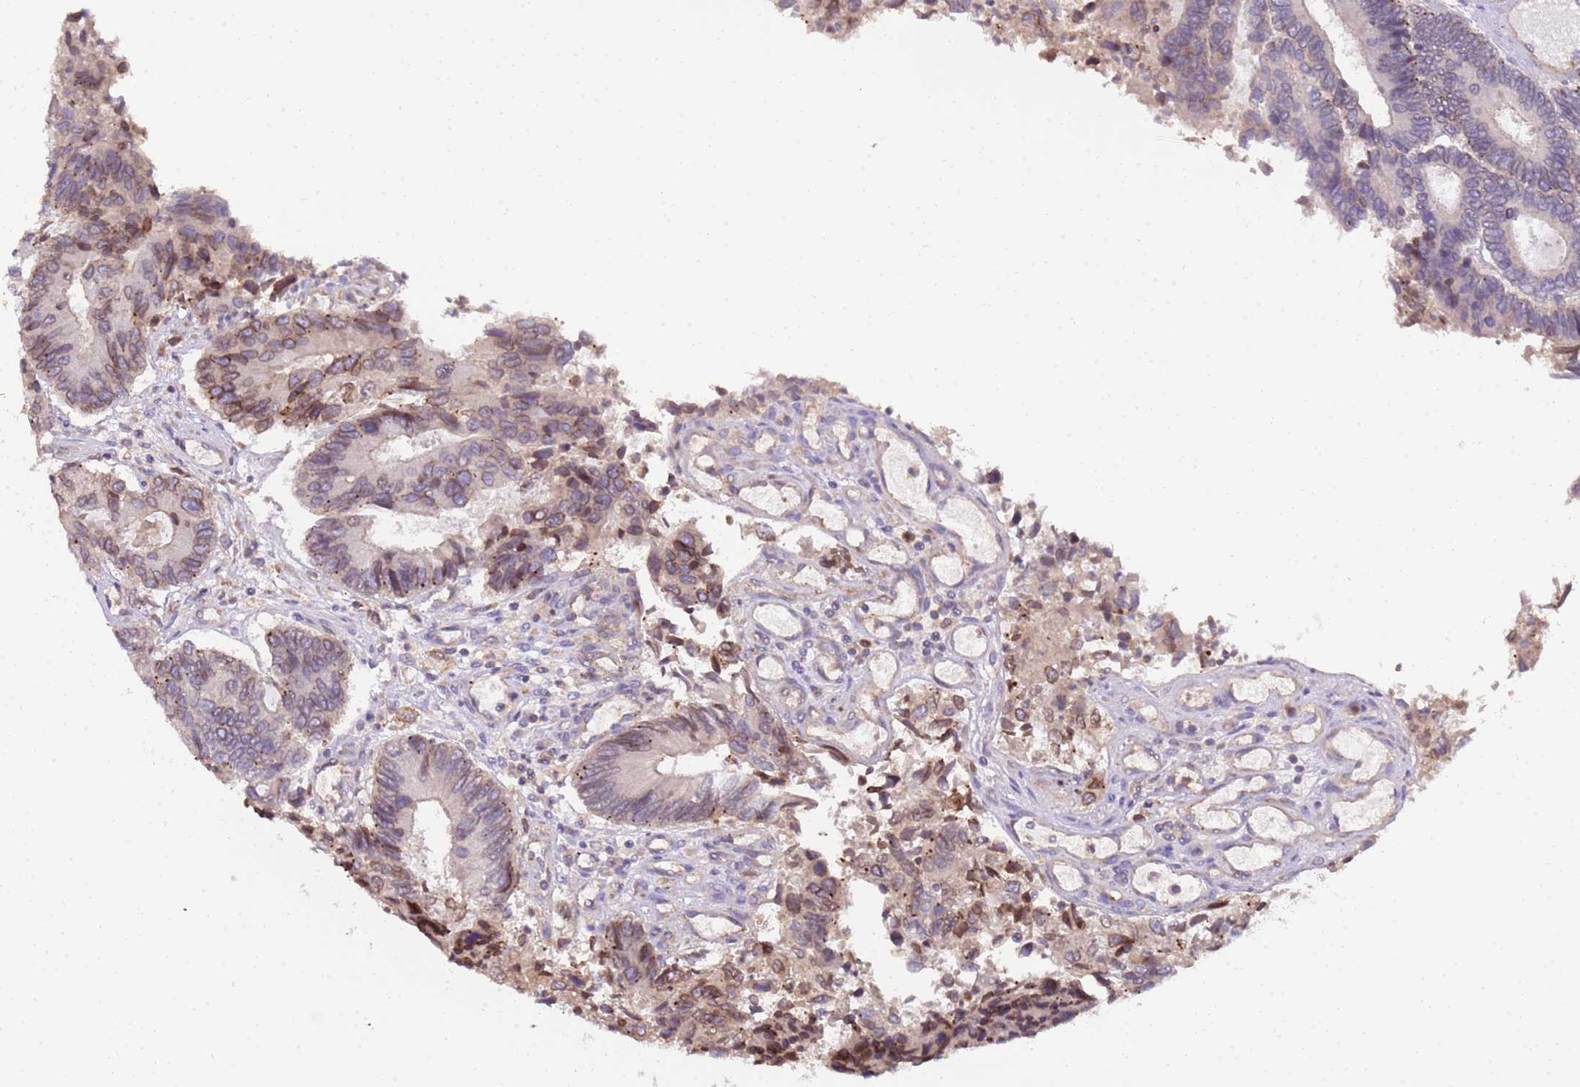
{"staining": {"intensity": "moderate", "quantity": "25%-75%", "location": "nuclear"}, "tissue": "colorectal cancer", "cell_type": "Tumor cells", "image_type": "cancer", "snomed": [{"axis": "morphology", "description": "Adenocarcinoma, NOS"}, {"axis": "topography", "description": "Colon"}], "caption": "Colorectal adenocarcinoma tissue shows moderate nuclear staining in approximately 25%-75% of tumor cells", "gene": "PLCXD3", "patient": {"sex": "female", "age": 67}}